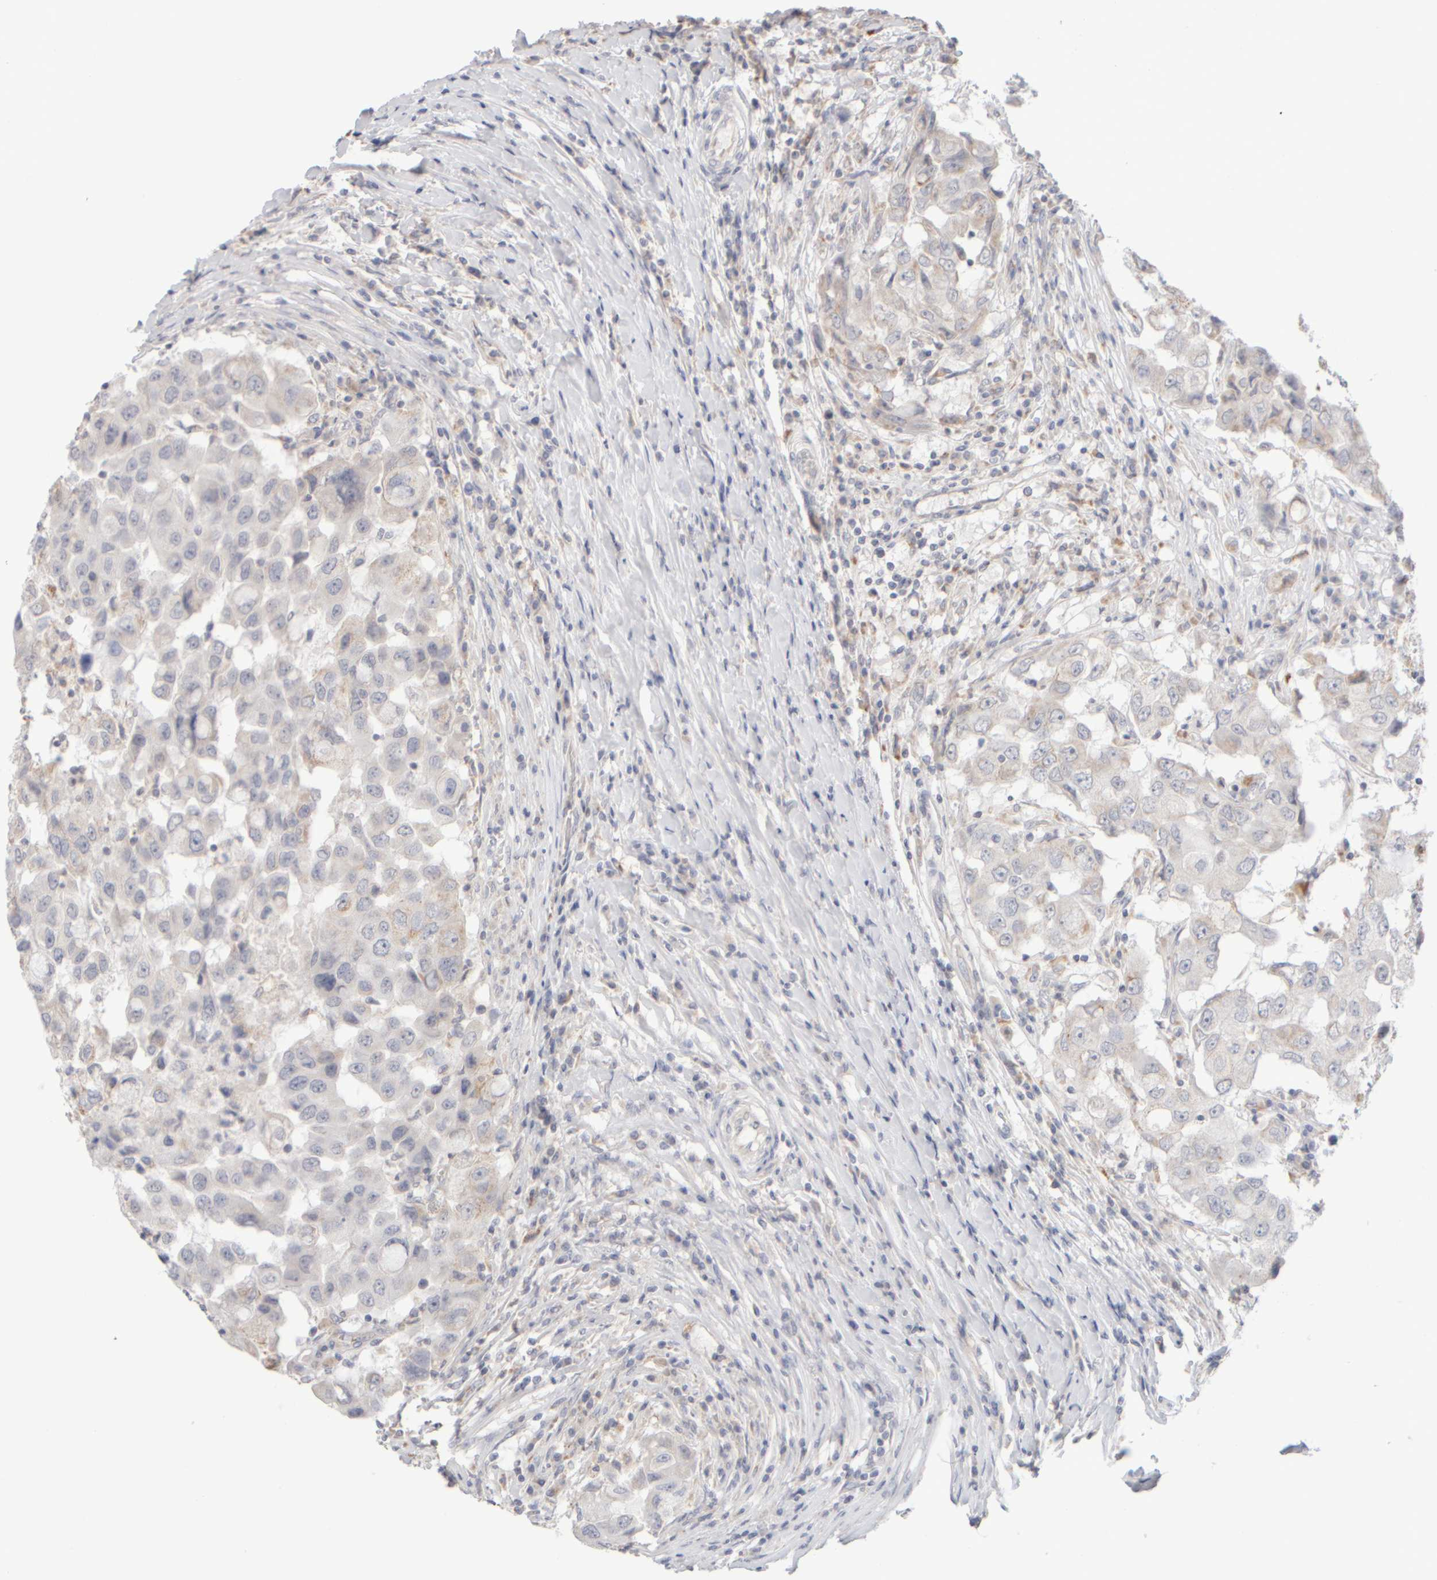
{"staining": {"intensity": "negative", "quantity": "none", "location": "none"}, "tissue": "breast cancer", "cell_type": "Tumor cells", "image_type": "cancer", "snomed": [{"axis": "morphology", "description": "Duct carcinoma"}, {"axis": "topography", "description": "Breast"}], "caption": "Immunohistochemistry of breast cancer (infiltrating ductal carcinoma) exhibits no positivity in tumor cells.", "gene": "ZNF112", "patient": {"sex": "female", "age": 27}}